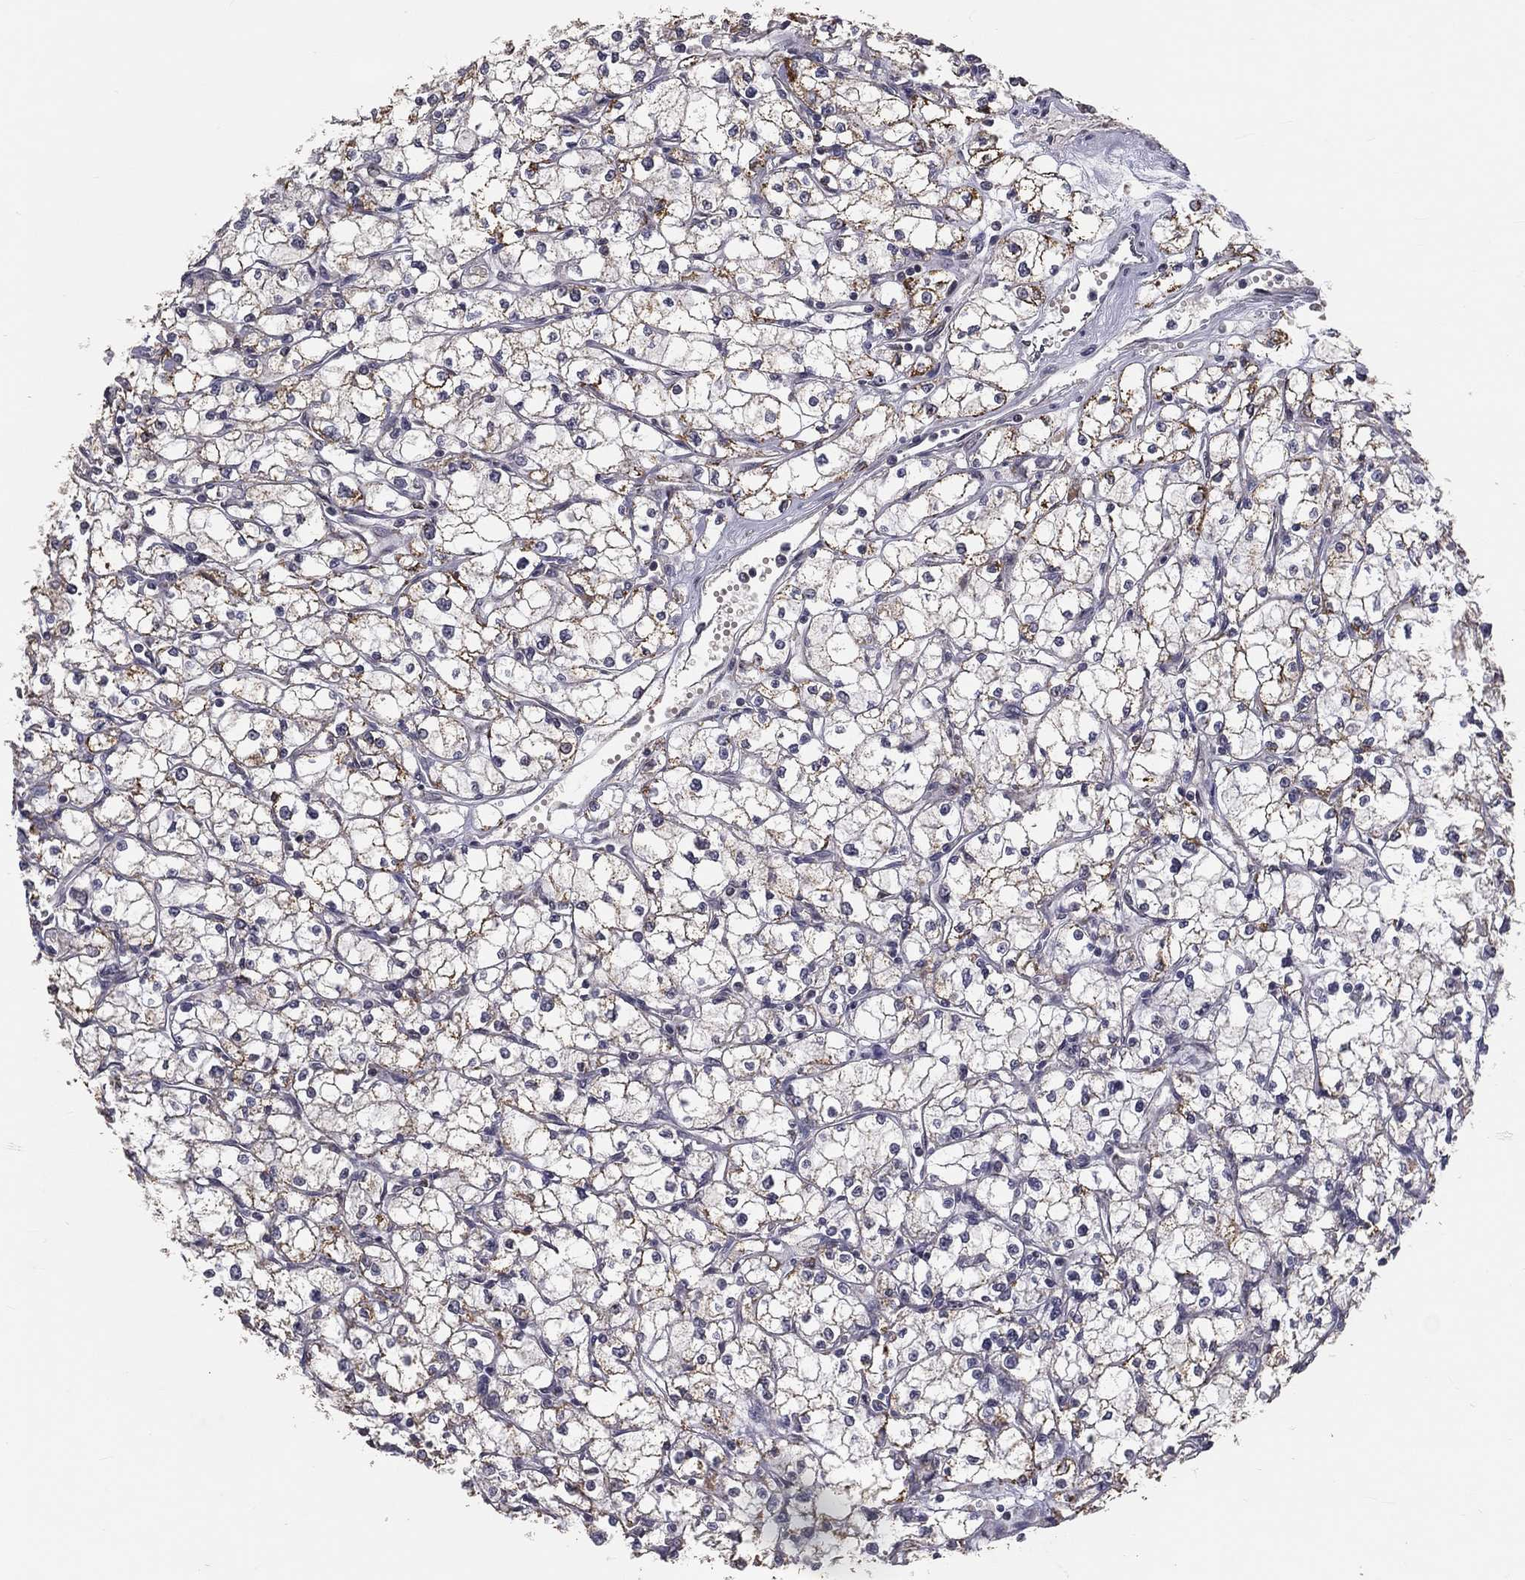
{"staining": {"intensity": "moderate", "quantity": "<25%", "location": "cytoplasmic/membranous"}, "tissue": "renal cancer", "cell_type": "Tumor cells", "image_type": "cancer", "snomed": [{"axis": "morphology", "description": "Adenocarcinoma, NOS"}, {"axis": "topography", "description": "Kidney"}], "caption": "This image shows immunohistochemistry staining of renal cancer, with low moderate cytoplasmic/membranous positivity in about <25% of tumor cells.", "gene": "MRPL46", "patient": {"sex": "male", "age": 67}}